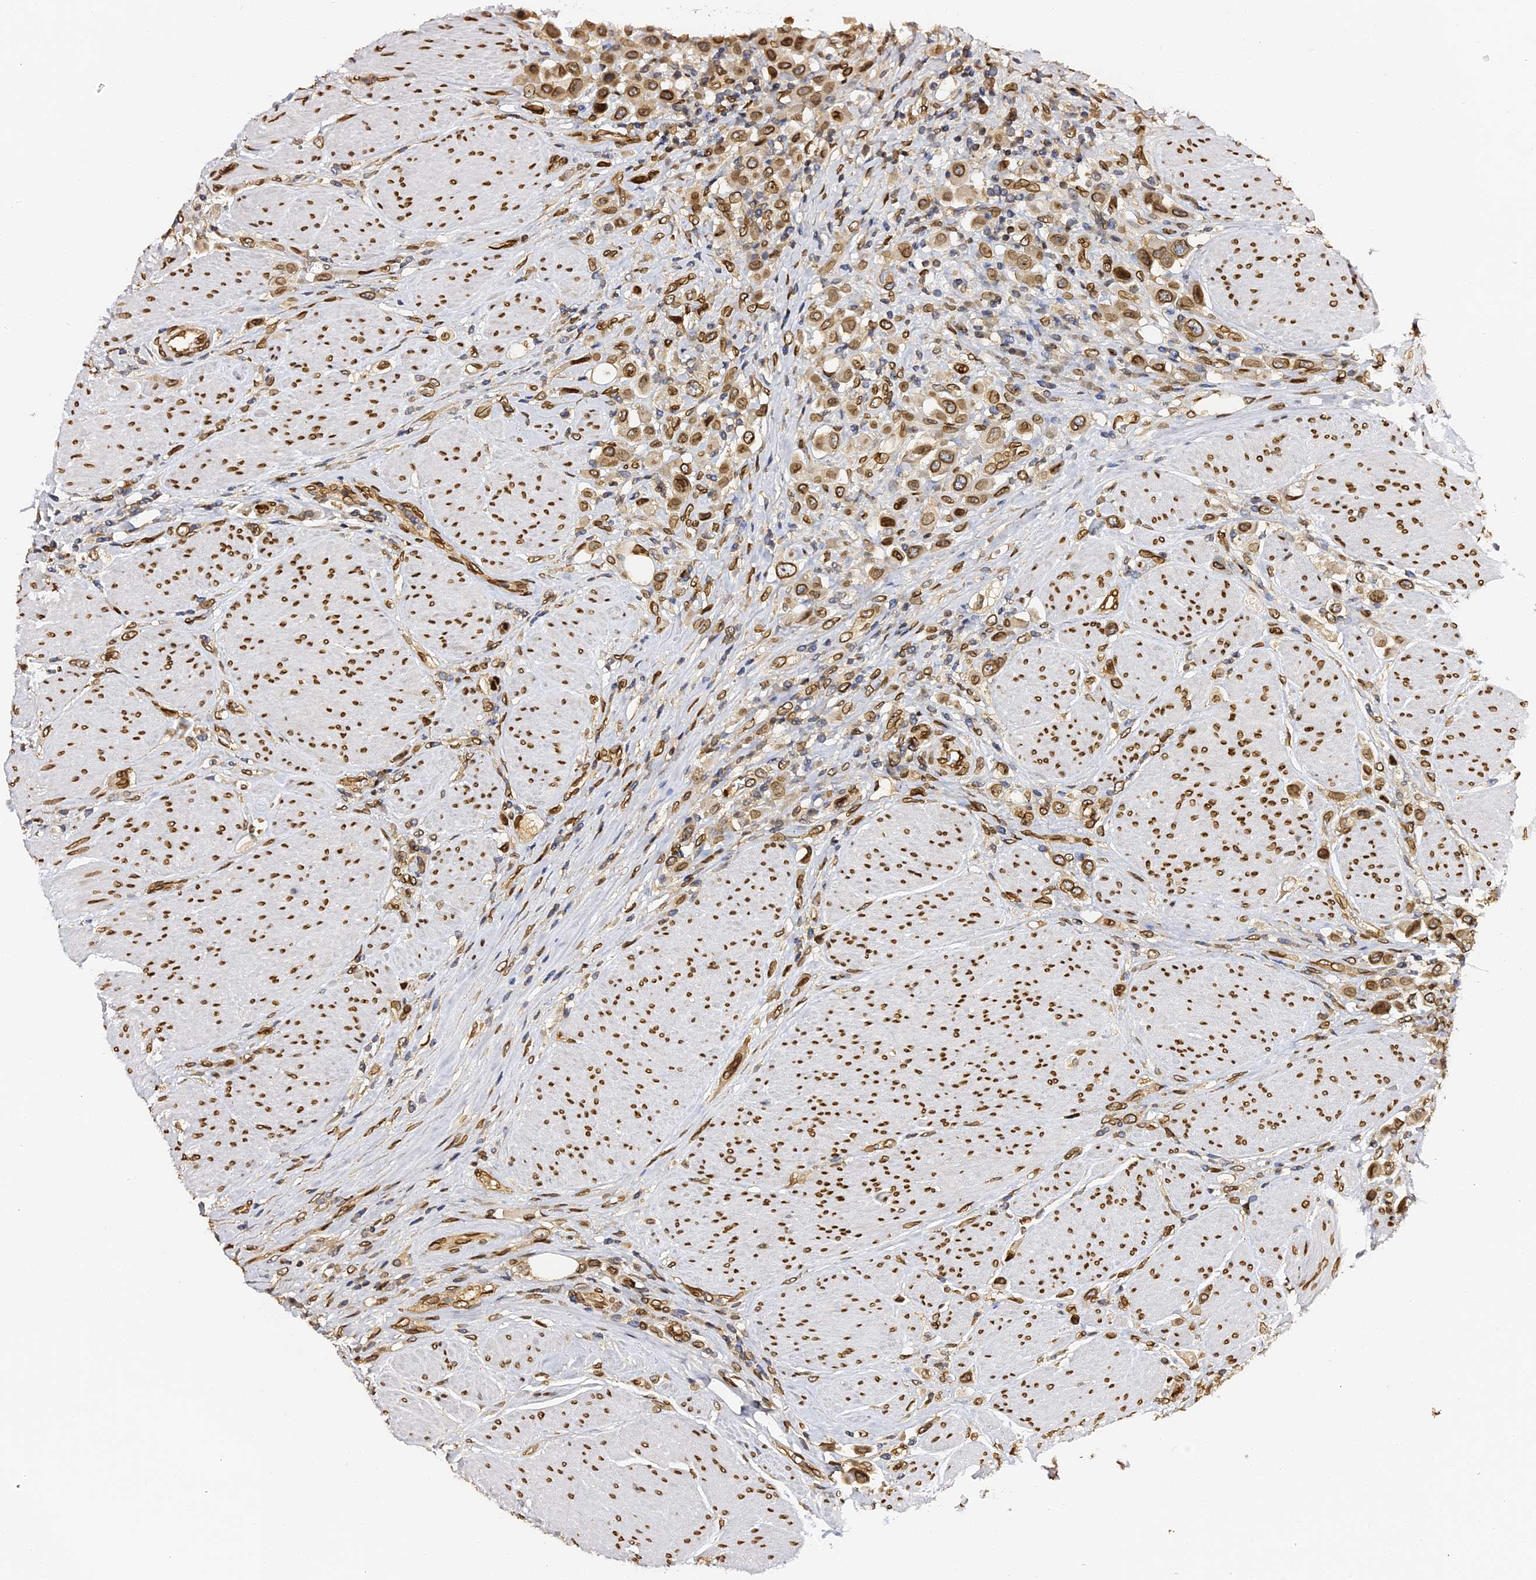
{"staining": {"intensity": "strong", "quantity": ">75%", "location": "cytoplasmic/membranous,nuclear"}, "tissue": "urothelial cancer", "cell_type": "Tumor cells", "image_type": "cancer", "snomed": [{"axis": "morphology", "description": "Urothelial carcinoma, High grade"}, {"axis": "topography", "description": "Urinary bladder"}], "caption": "Immunohistochemistry histopathology image of urothelial cancer stained for a protein (brown), which demonstrates high levels of strong cytoplasmic/membranous and nuclear positivity in about >75% of tumor cells.", "gene": "ANAPC5", "patient": {"sex": "male", "age": 50}}